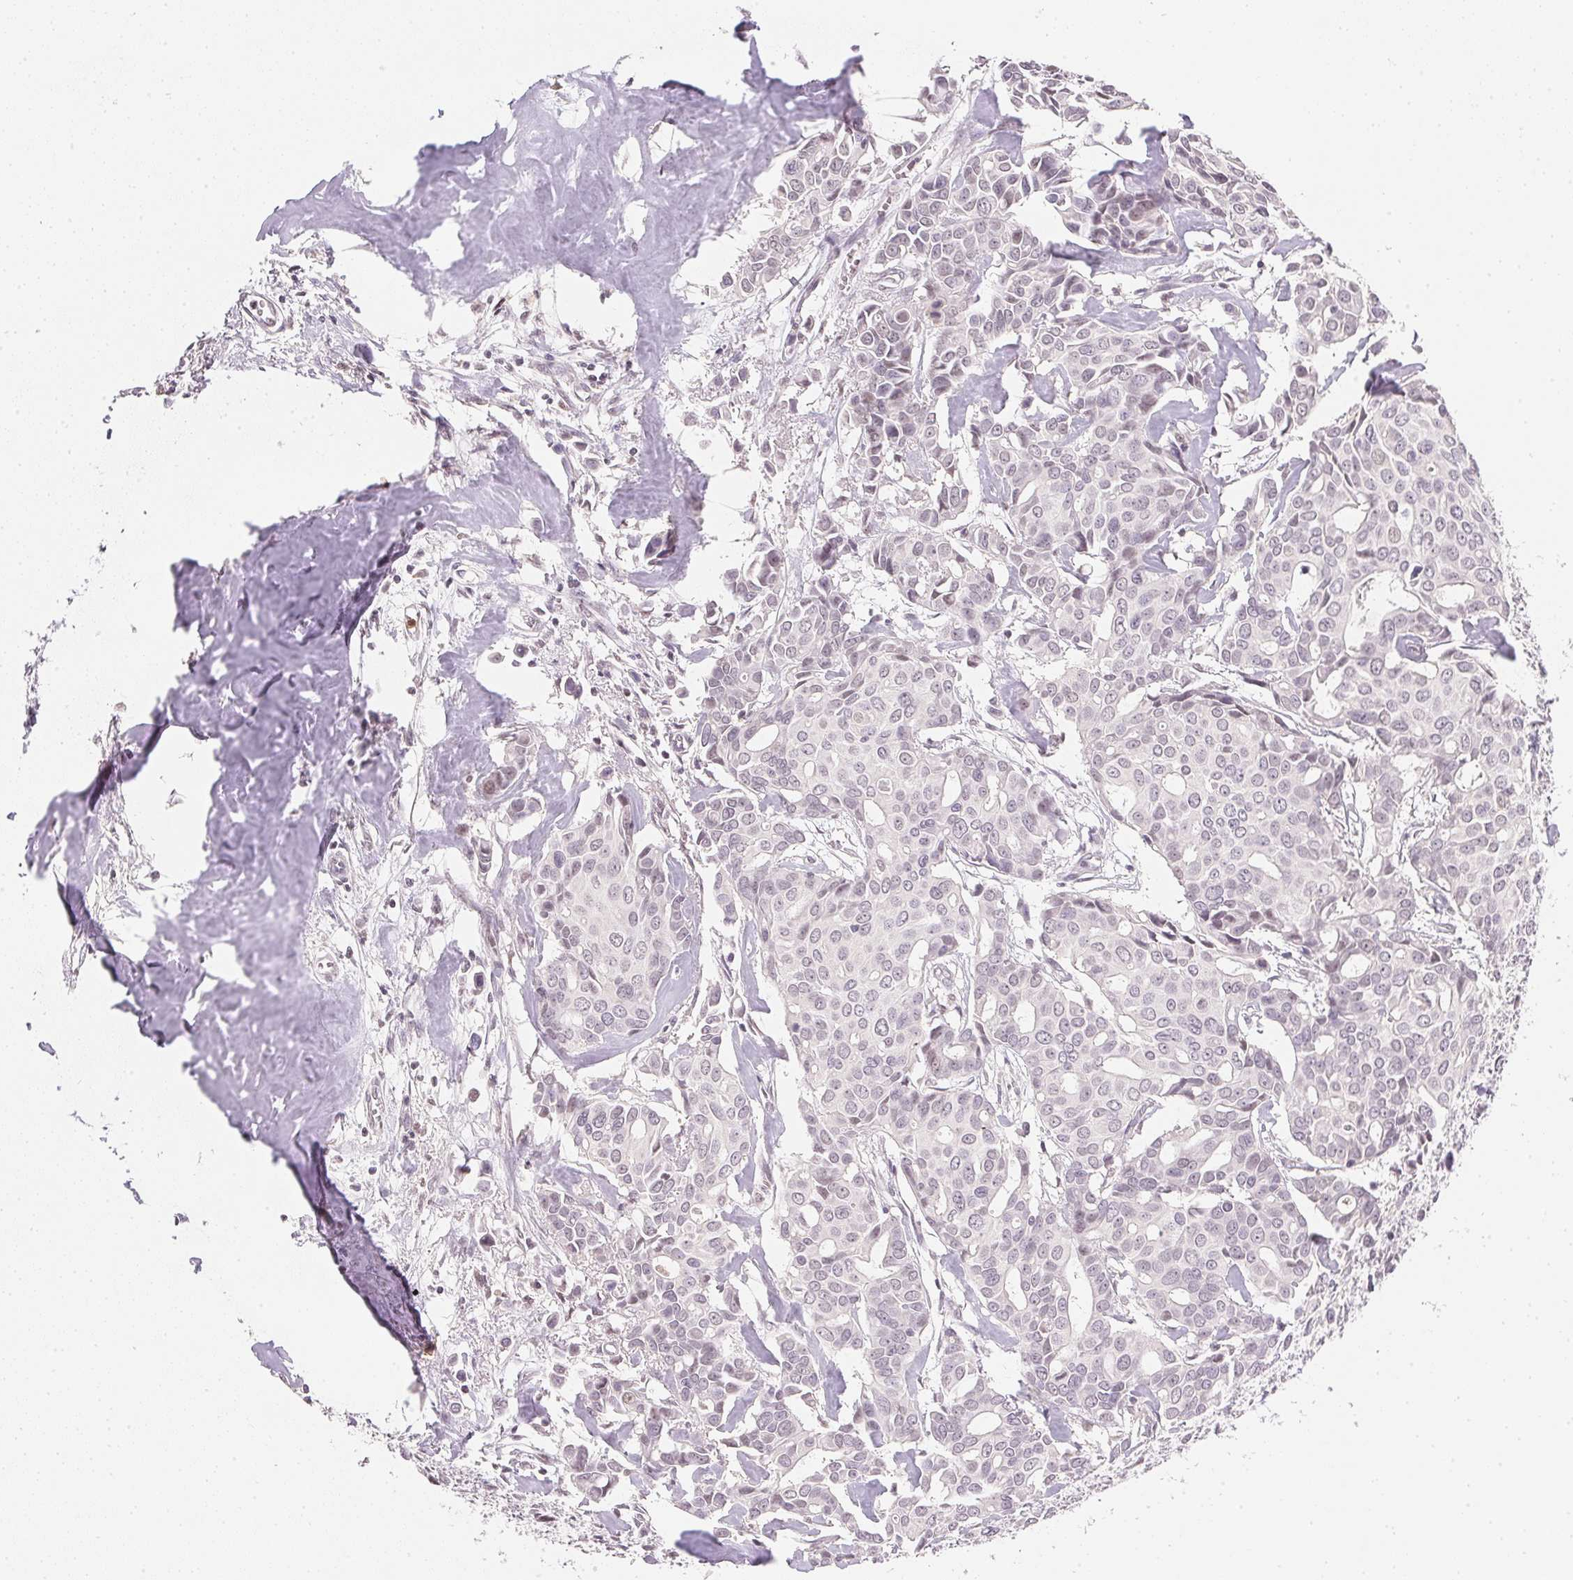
{"staining": {"intensity": "negative", "quantity": "none", "location": "none"}, "tissue": "breast cancer", "cell_type": "Tumor cells", "image_type": "cancer", "snomed": [{"axis": "morphology", "description": "Duct carcinoma"}, {"axis": "topography", "description": "Breast"}], "caption": "Immunohistochemistry of human breast cancer (invasive ductal carcinoma) demonstrates no staining in tumor cells.", "gene": "FNDC4", "patient": {"sex": "female", "age": 54}}